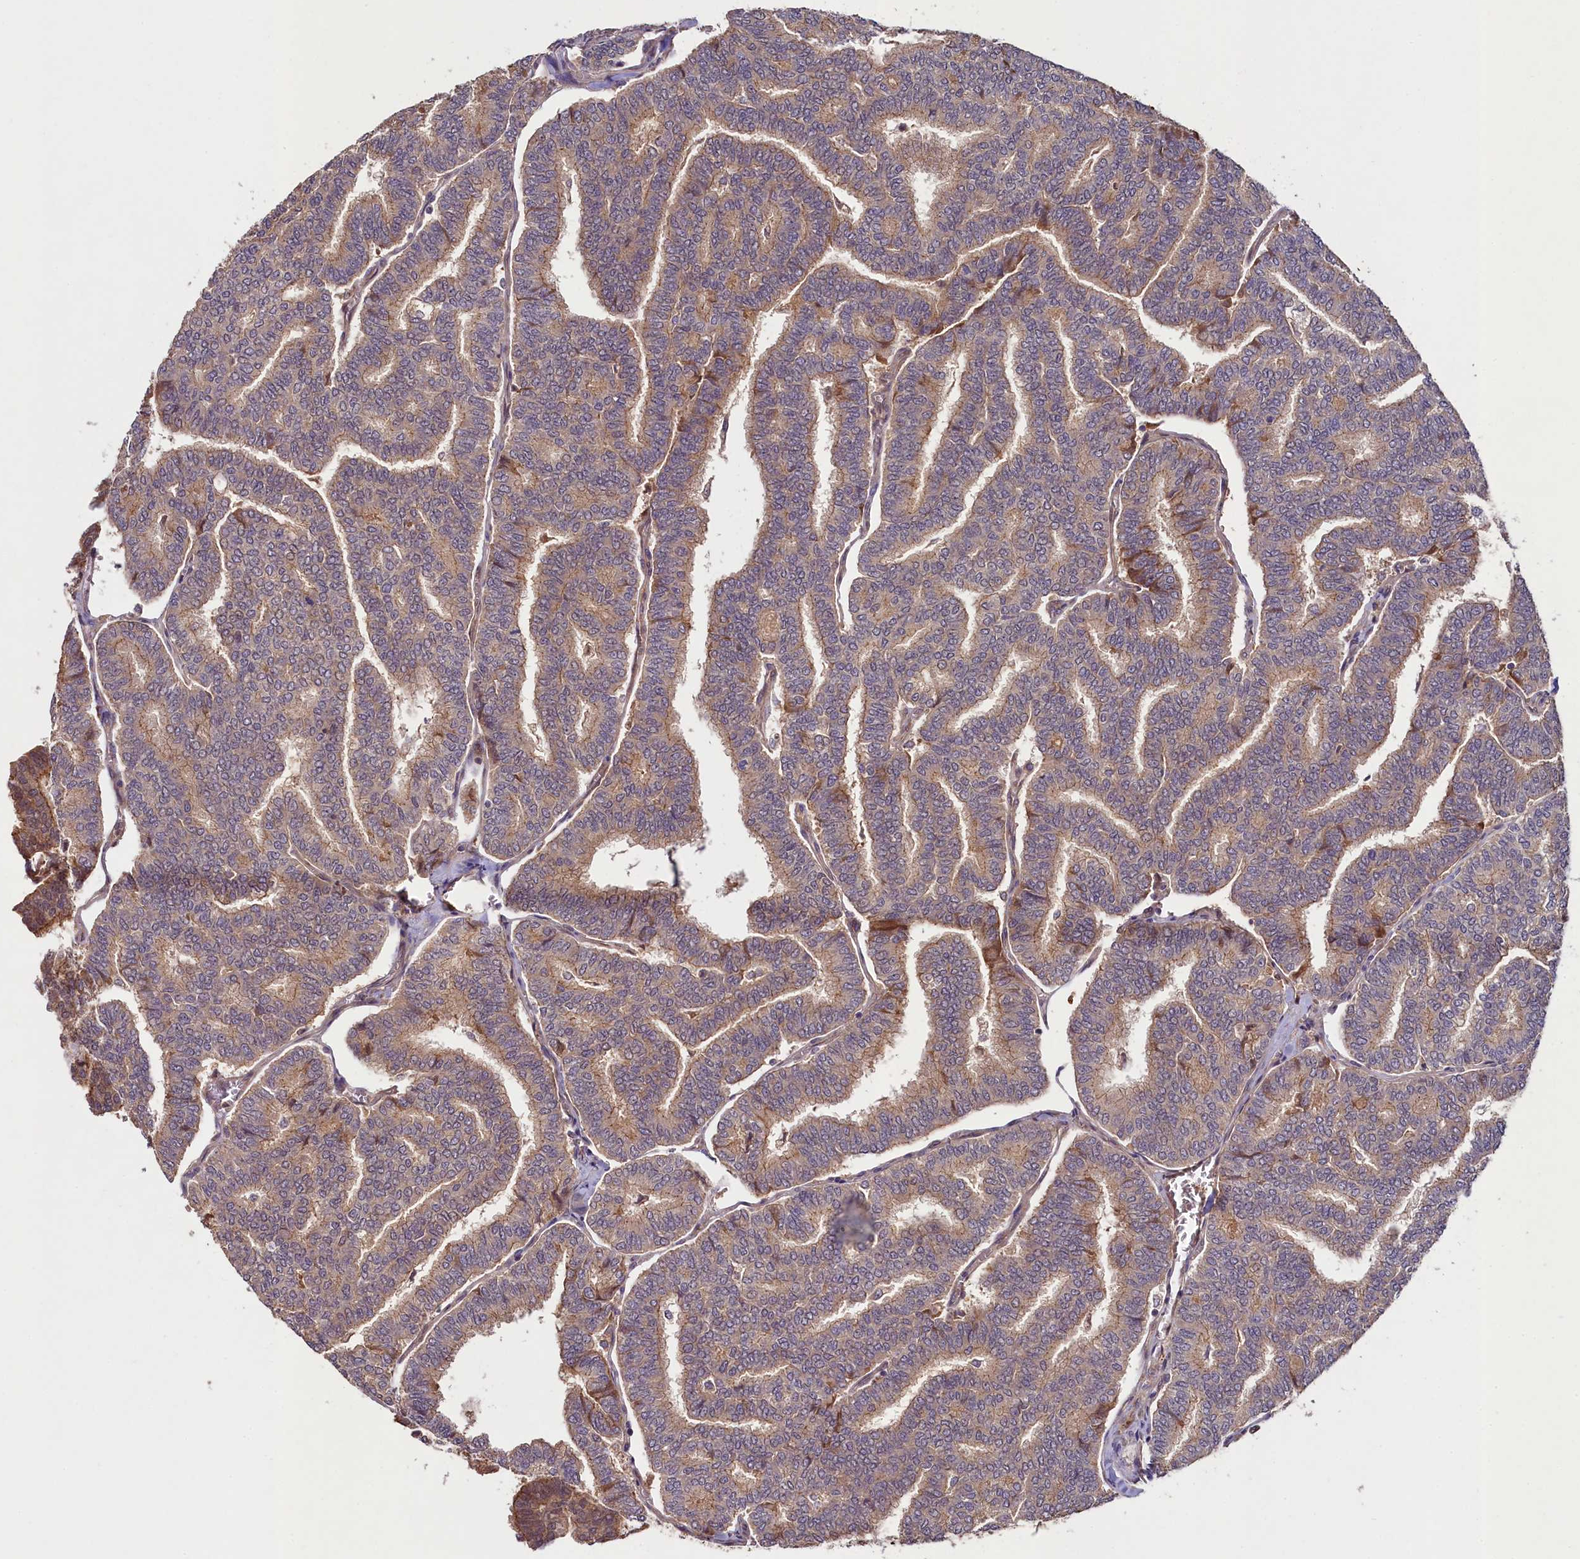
{"staining": {"intensity": "weak", "quantity": "25%-75%", "location": "cytoplasmic/membranous"}, "tissue": "thyroid cancer", "cell_type": "Tumor cells", "image_type": "cancer", "snomed": [{"axis": "morphology", "description": "Papillary adenocarcinoma, NOS"}, {"axis": "topography", "description": "Thyroid gland"}], "caption": "Protein expression analysis of thyroid papillary adenocarcinoma exhibits weak cytoplasmic/membranous expression in about 25%-75% of tumor cells.", "gene": "CCDC102A", "patient": {"sex": "female", "age": 35}}